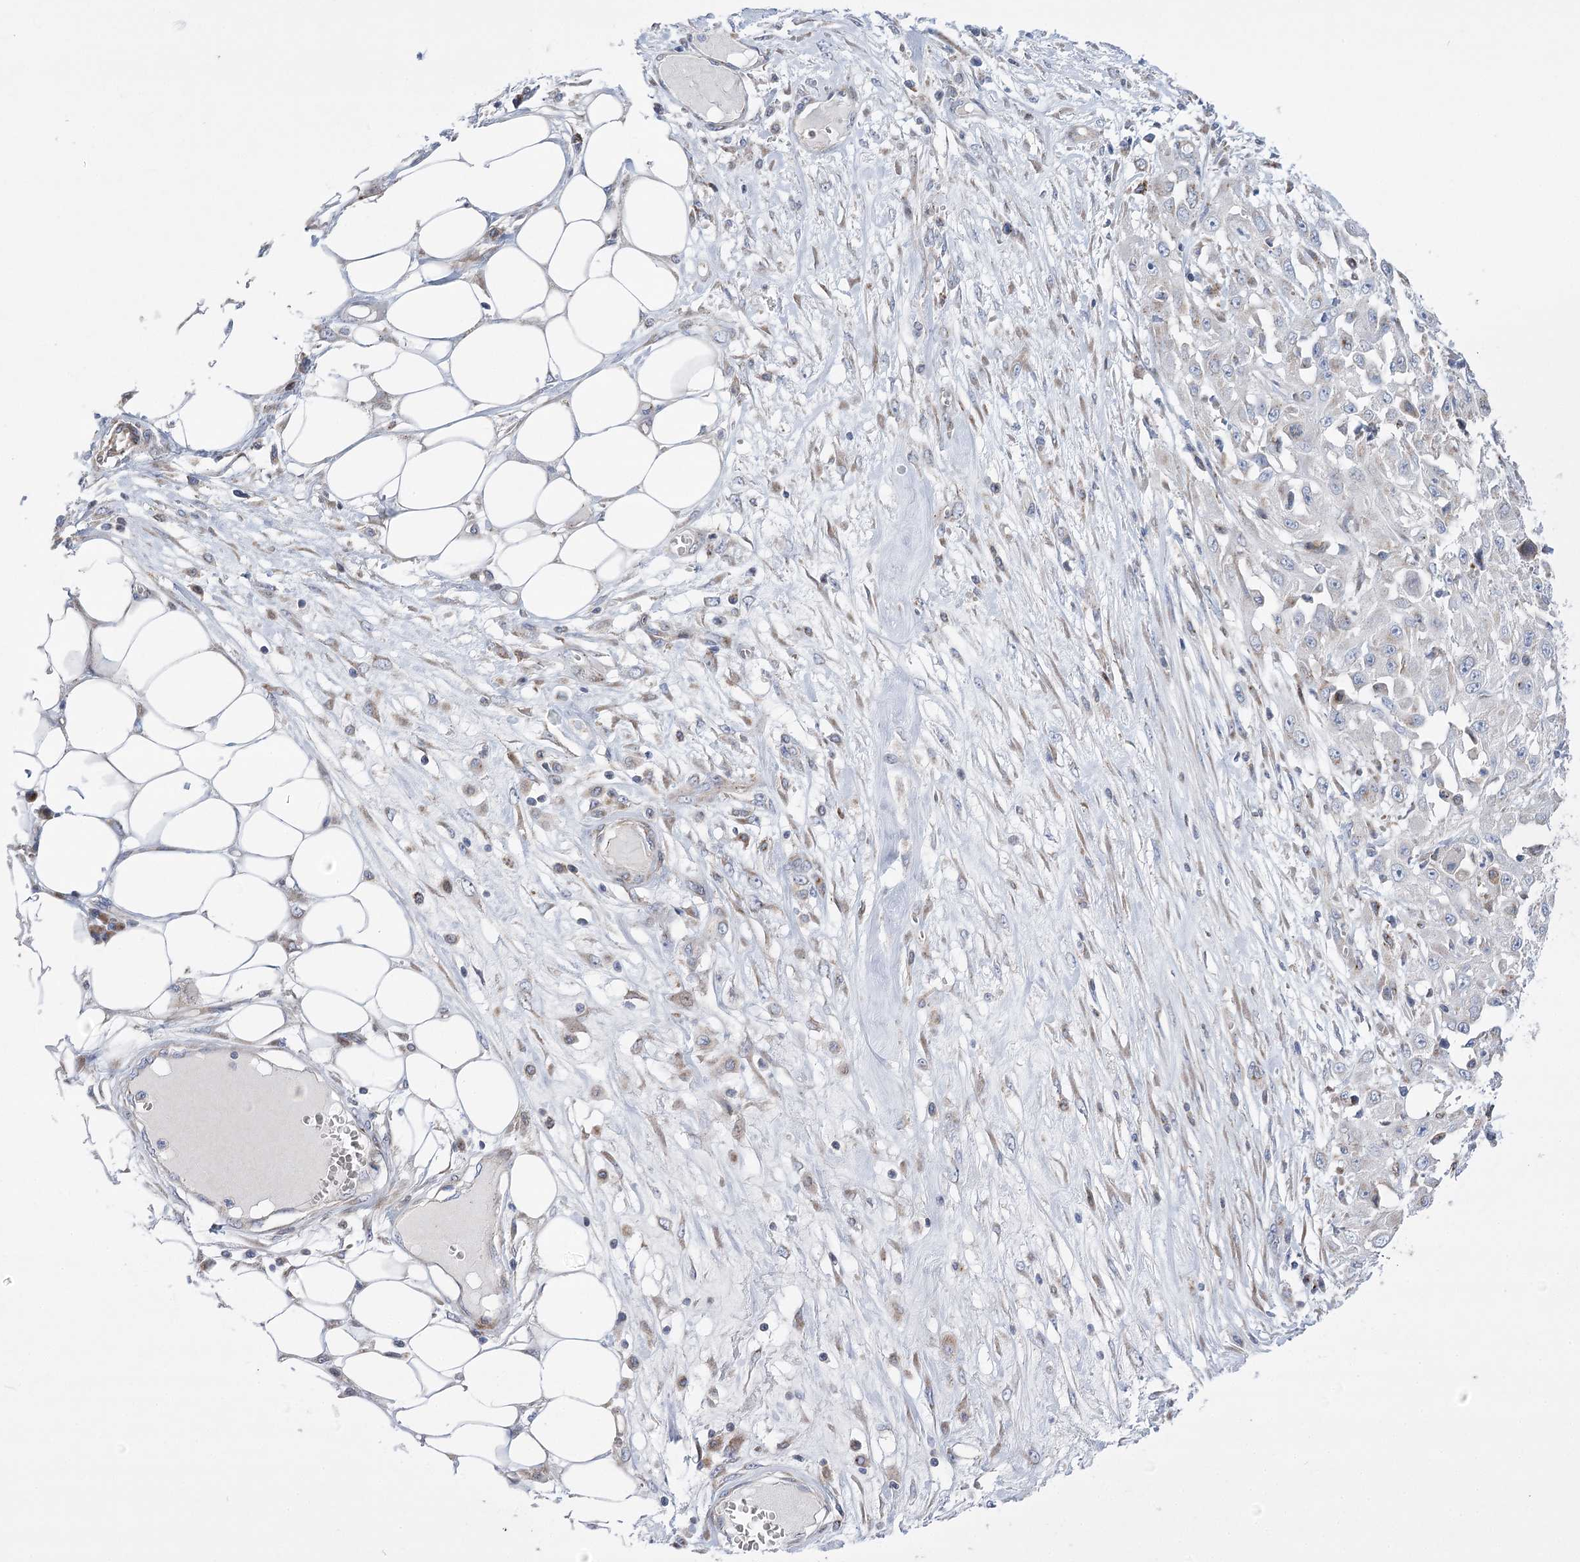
{"staining": {"intensity": "negative", "quantity": "none", "location": "none"}, "tissue": "skin cancer", "cell_type": "Tumor cells", "image_type": "cancer", "snomed": [{"axis": "morphology", "description": "Squamous cell carcinoma, NOS"}, {"axis": "morphology", "description": "Squamous cell carcinoma, metastatic, NOS"}, {"axis": "topography", "description": "Skin"}, {"axis": "topography", "description": "Lymph node"}], "caption": "High magnification brightfield microscopy of squamous cell carcinoma (skin) stained with DAB (3,3'-diaminobenzidine) (brown) and counterstained with hematoxylin (blue): tumor cells show no significant staining. The staining was performed using DAB (3,3'-diaminobenzidine) to visualize the protein expression in brown, while the nuclei were stained in blue with hematoxylin (Magnification: 20x).", "gene": "NME7", "patient": {"sex": "male", "age": 75}}